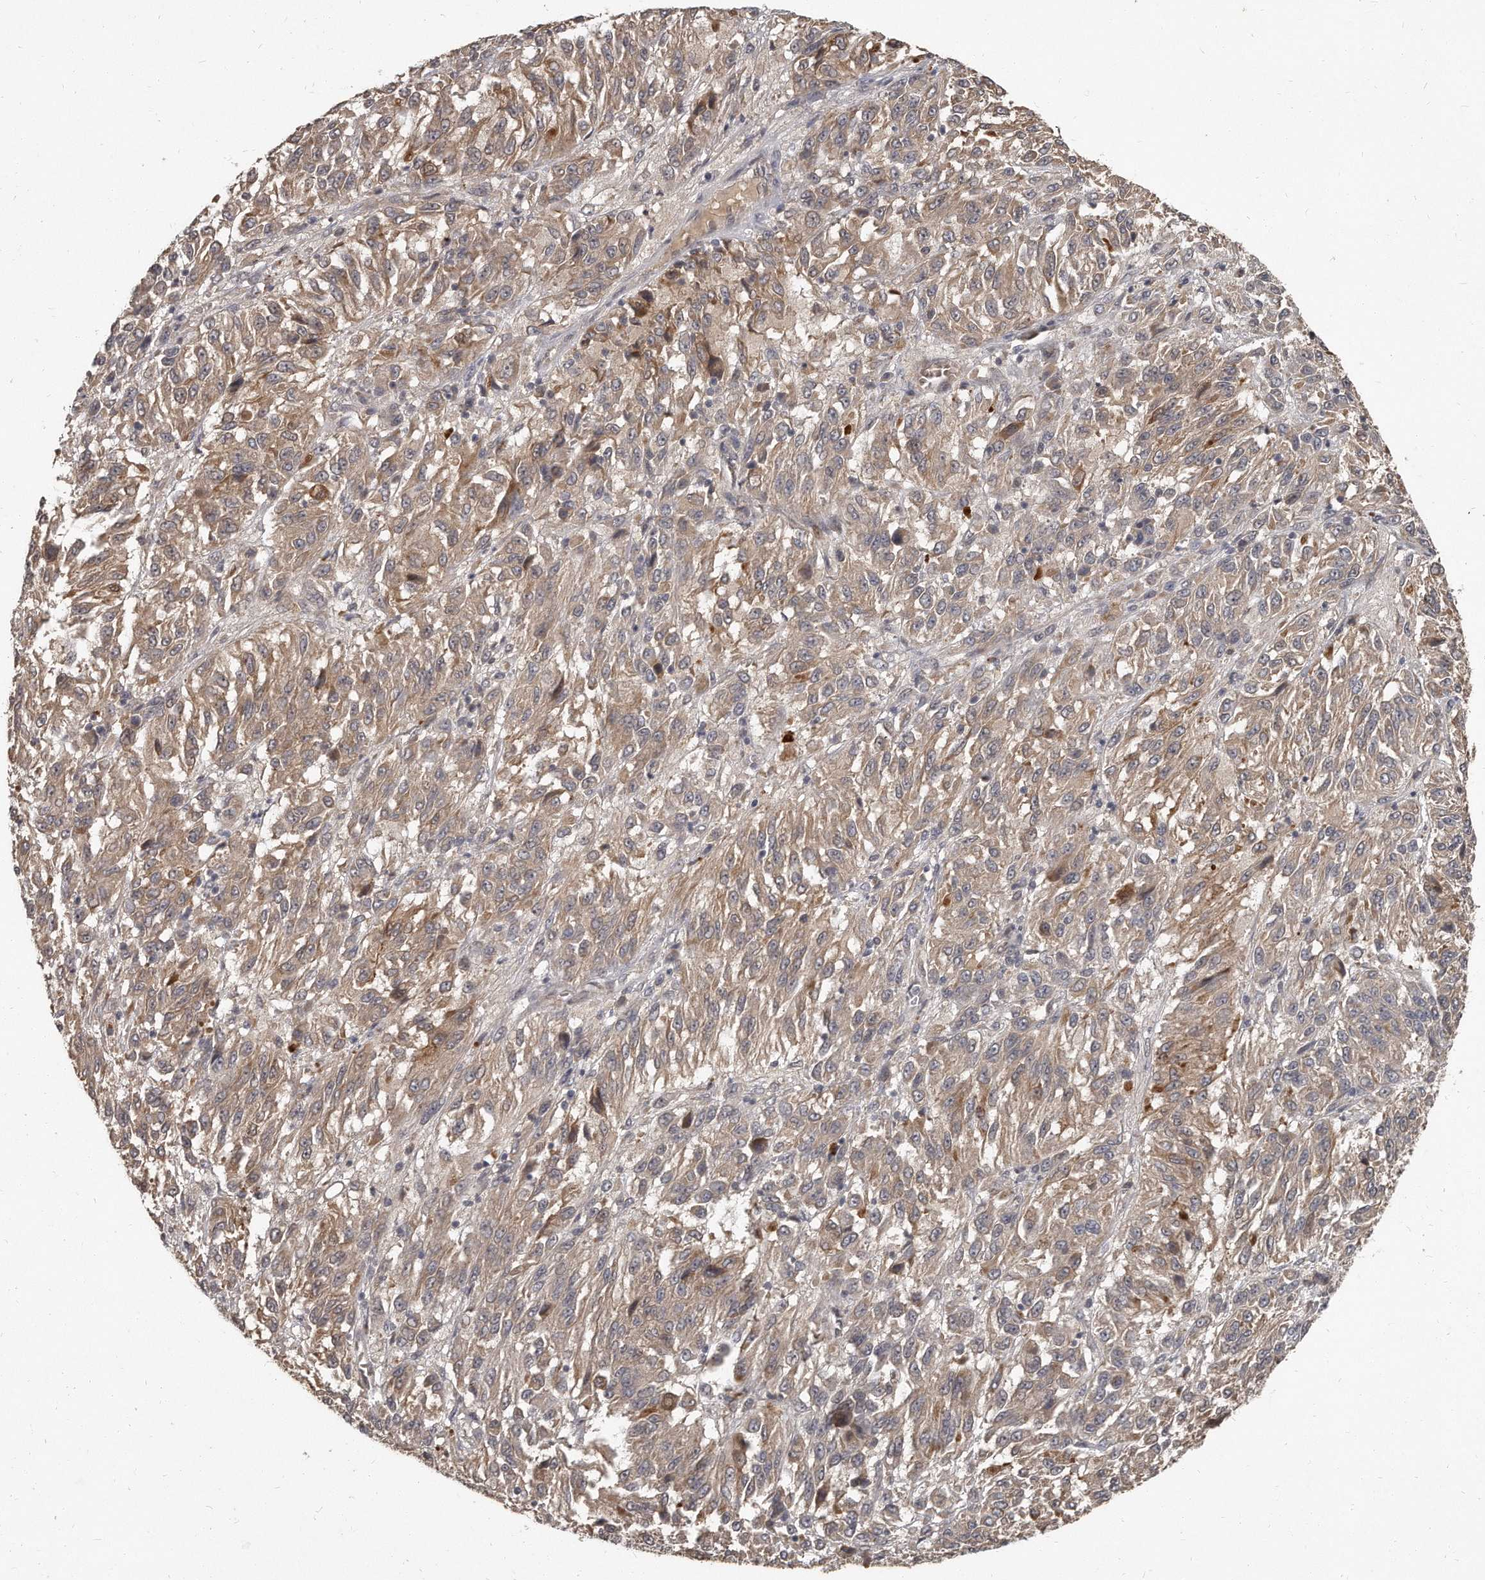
{"staining": {"intensity": "weak", "quantity": "25%-75%", "location": "cytoplasmic/membranous"}, "tissue": "melanoma", "cell_type": "Tumor cells", "image_type": "cancer", "snomed": [{"axis": "morphology", "description": "Malignant melanoma, Metastatic site"}, {"axis": "topography", "description": "Lung"}], "caption": "This is a histology image of IHC staining of melanoma, which shows weak staining in the cytoplasmic/membranous of tumor cells.", "gene": "GRB10", "patient": {"sex": "male", "age": 64}}